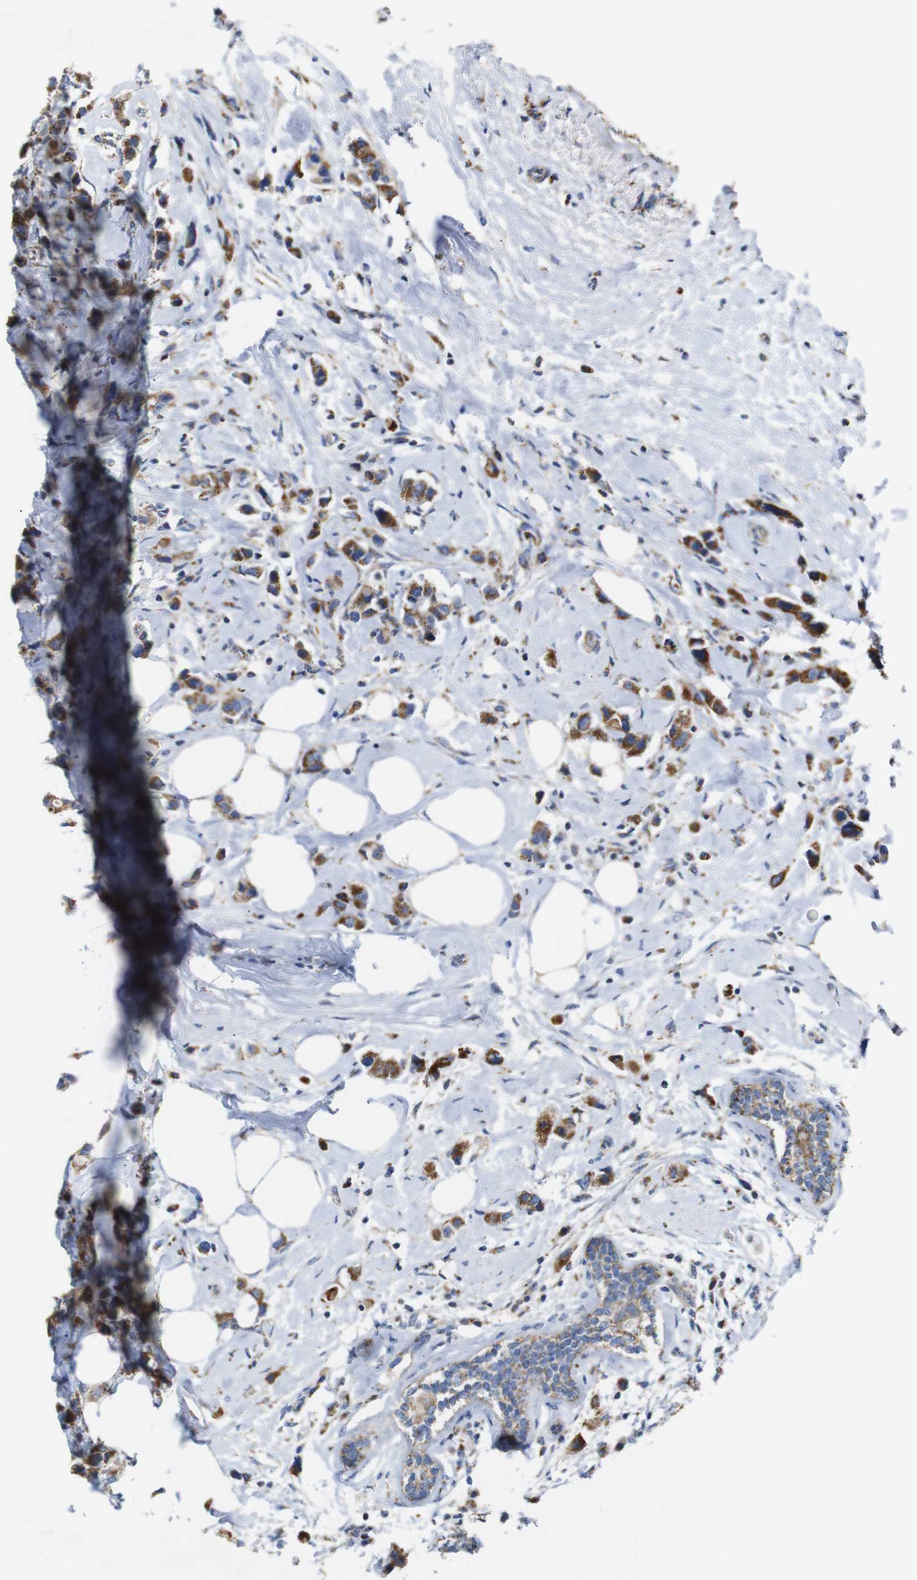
{"staining": {"intensity": "strong", "quantity": ">75%", "location": "cytoplasmic/membranous"}, "tissue": "breast cancer", "cell_type": "Tumor cells", "image_type": "cancer", "snomed": [{"axis": "morphology", "description": "Normal tissue, NOS"}, {"axis": "morphology", "description": "Duct carcinoma"}, {"axis": "topography", "description": "Breast"}], "caption": "Tumor cells exhibit high levels of strong cytoplasmic/membranous expression in approximately >75% of cells in human breast intraductal carcinoma.", "gene": "FAM171B", "patient": {"sex": "female", "age": 50}}